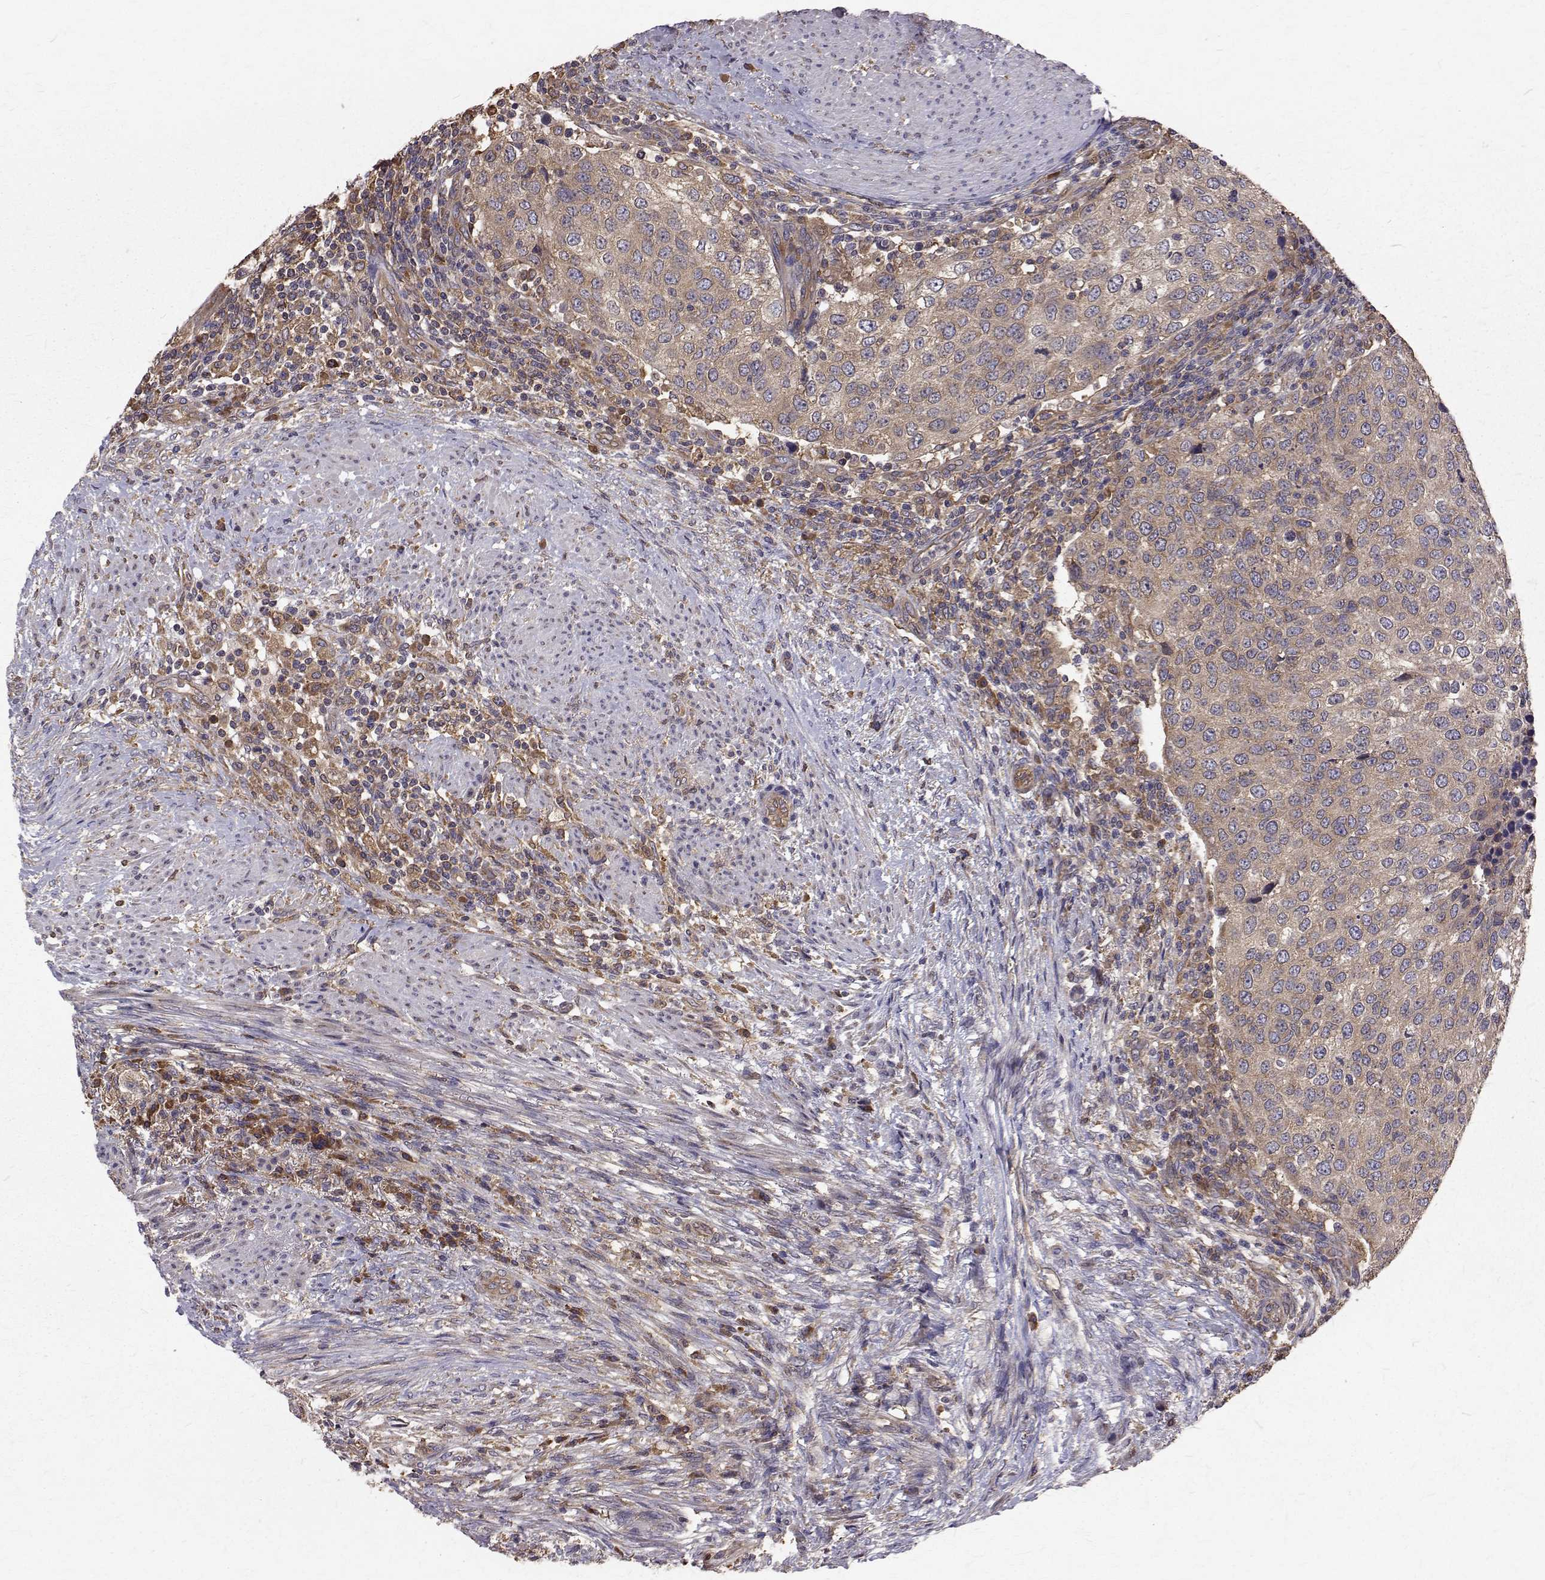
{"staining": {"intensity": "weak", "quantity": ">75%", "location": "cytoplasmic/membranous"}, "tissue": "urothelial cancer", "cell_type": "Tumor cells", "image_type": "cancer", "snomed": [{"axis": "morphology", "description": "Urothelial carcinoma, High grade"}, {"axis": "topography", "description": "Urinary bladder"}], "caption": "A high-resolution photomicrograph shows immunohistochemistry staining of urothelial cancer, which reveals weak cytoplasmic/membranous staining in approximately >75% of tumor cells. Nuclei are stained in blue.", "gene": "FARSB", "patient": {"sex": "female", "age": 78}}